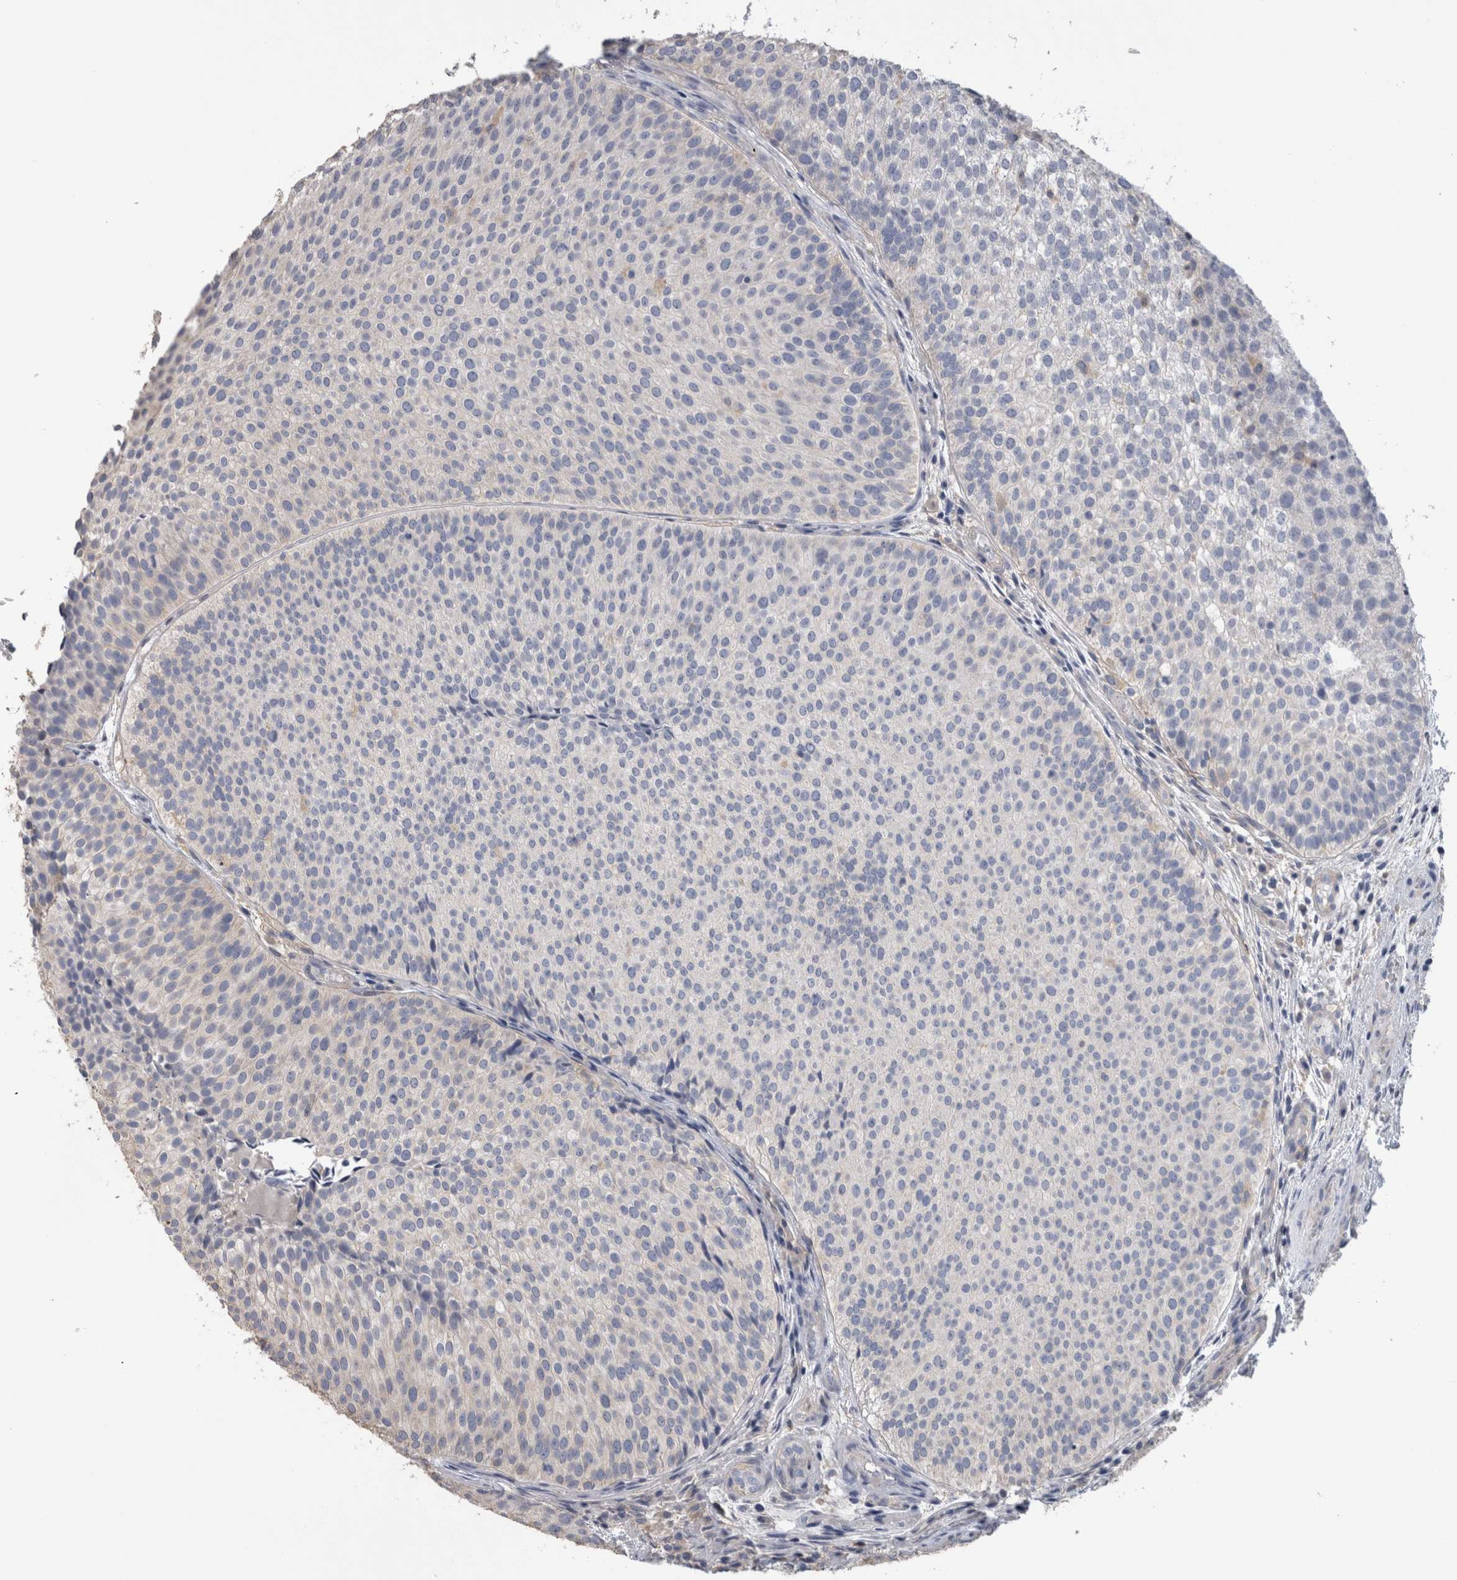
{"staining": {"intensity": "negative", "quantity": "none", "location": "none"}, "tissue": "urothelial cancer", "cell_type": "Tumor cells", "image_type": "cancer", "snomed": [{"axis": "morphology", "description": "Urothelial carcinoma, Low grade"}, {"axis": "topography", "description": "Urinary bladder"}], "caption": "A photomicrograph of urothelial cancer stained for a protein reveals no brown staining in tumor cells.", "gene": "SCRN1", "patient": {"sex": "male", "age": 86}}